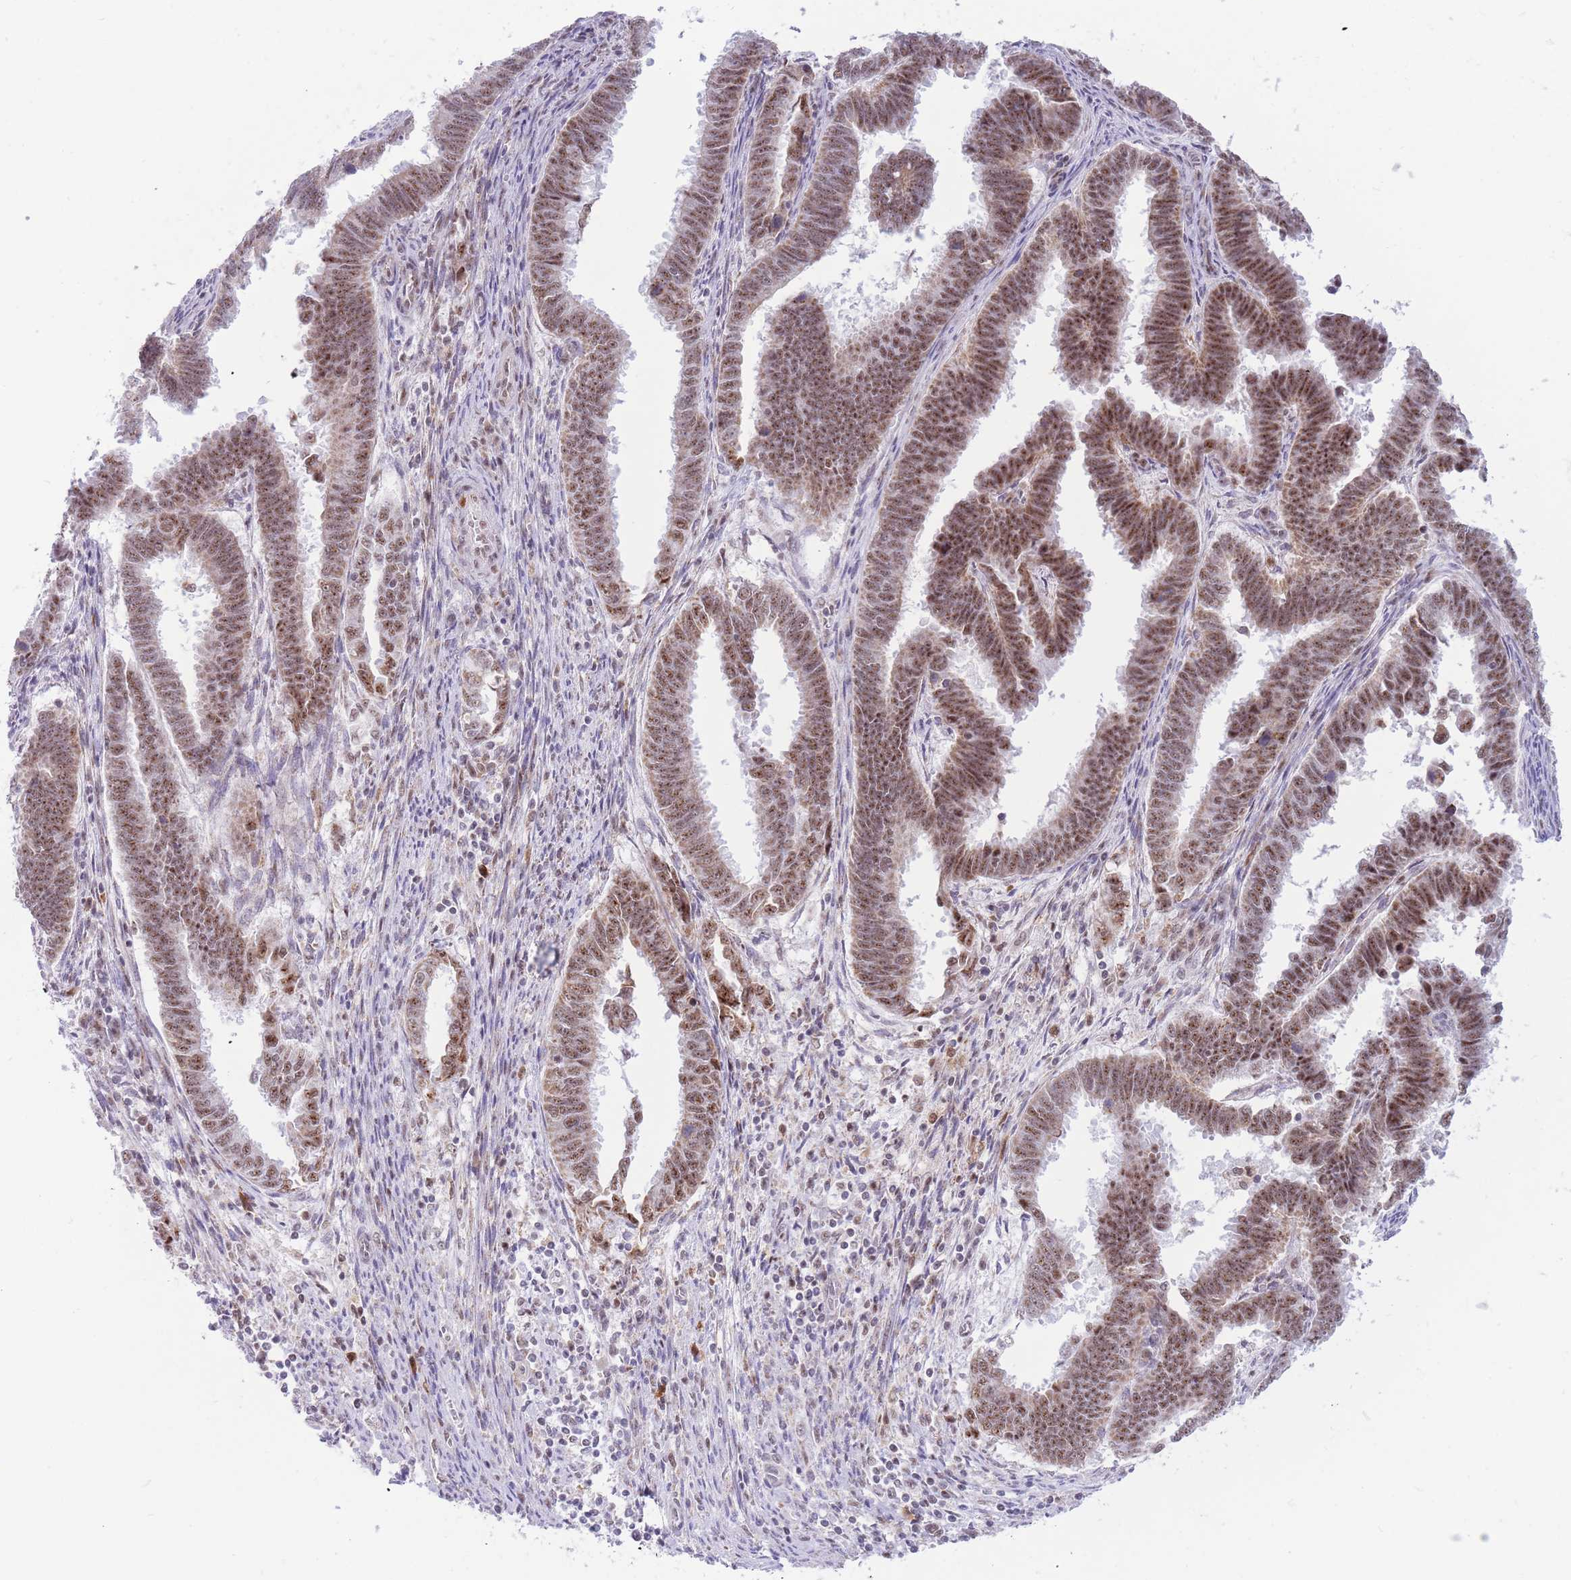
{"staining": {"intensity": "moderate", "quantity": ">75%", "location": "cytoplasmic/membranous,nuclear"}, "tissue": "endometrial cancer", "cell_type": "Tumor cells", "image_type": "cancer", "snomed": [{"axis": "morphology", "description": "Adenocarcinoma, NOS"}, {"axis": "topography", "description": "Endometrium"}], "caption": "Moderate cytoplasmic/membranous and nuclear protein expression is present in about >75% of tumor cells in endometrial cancer.", "gene": "CYP2B6", "patient": {"sex": "female", "age": 75}}